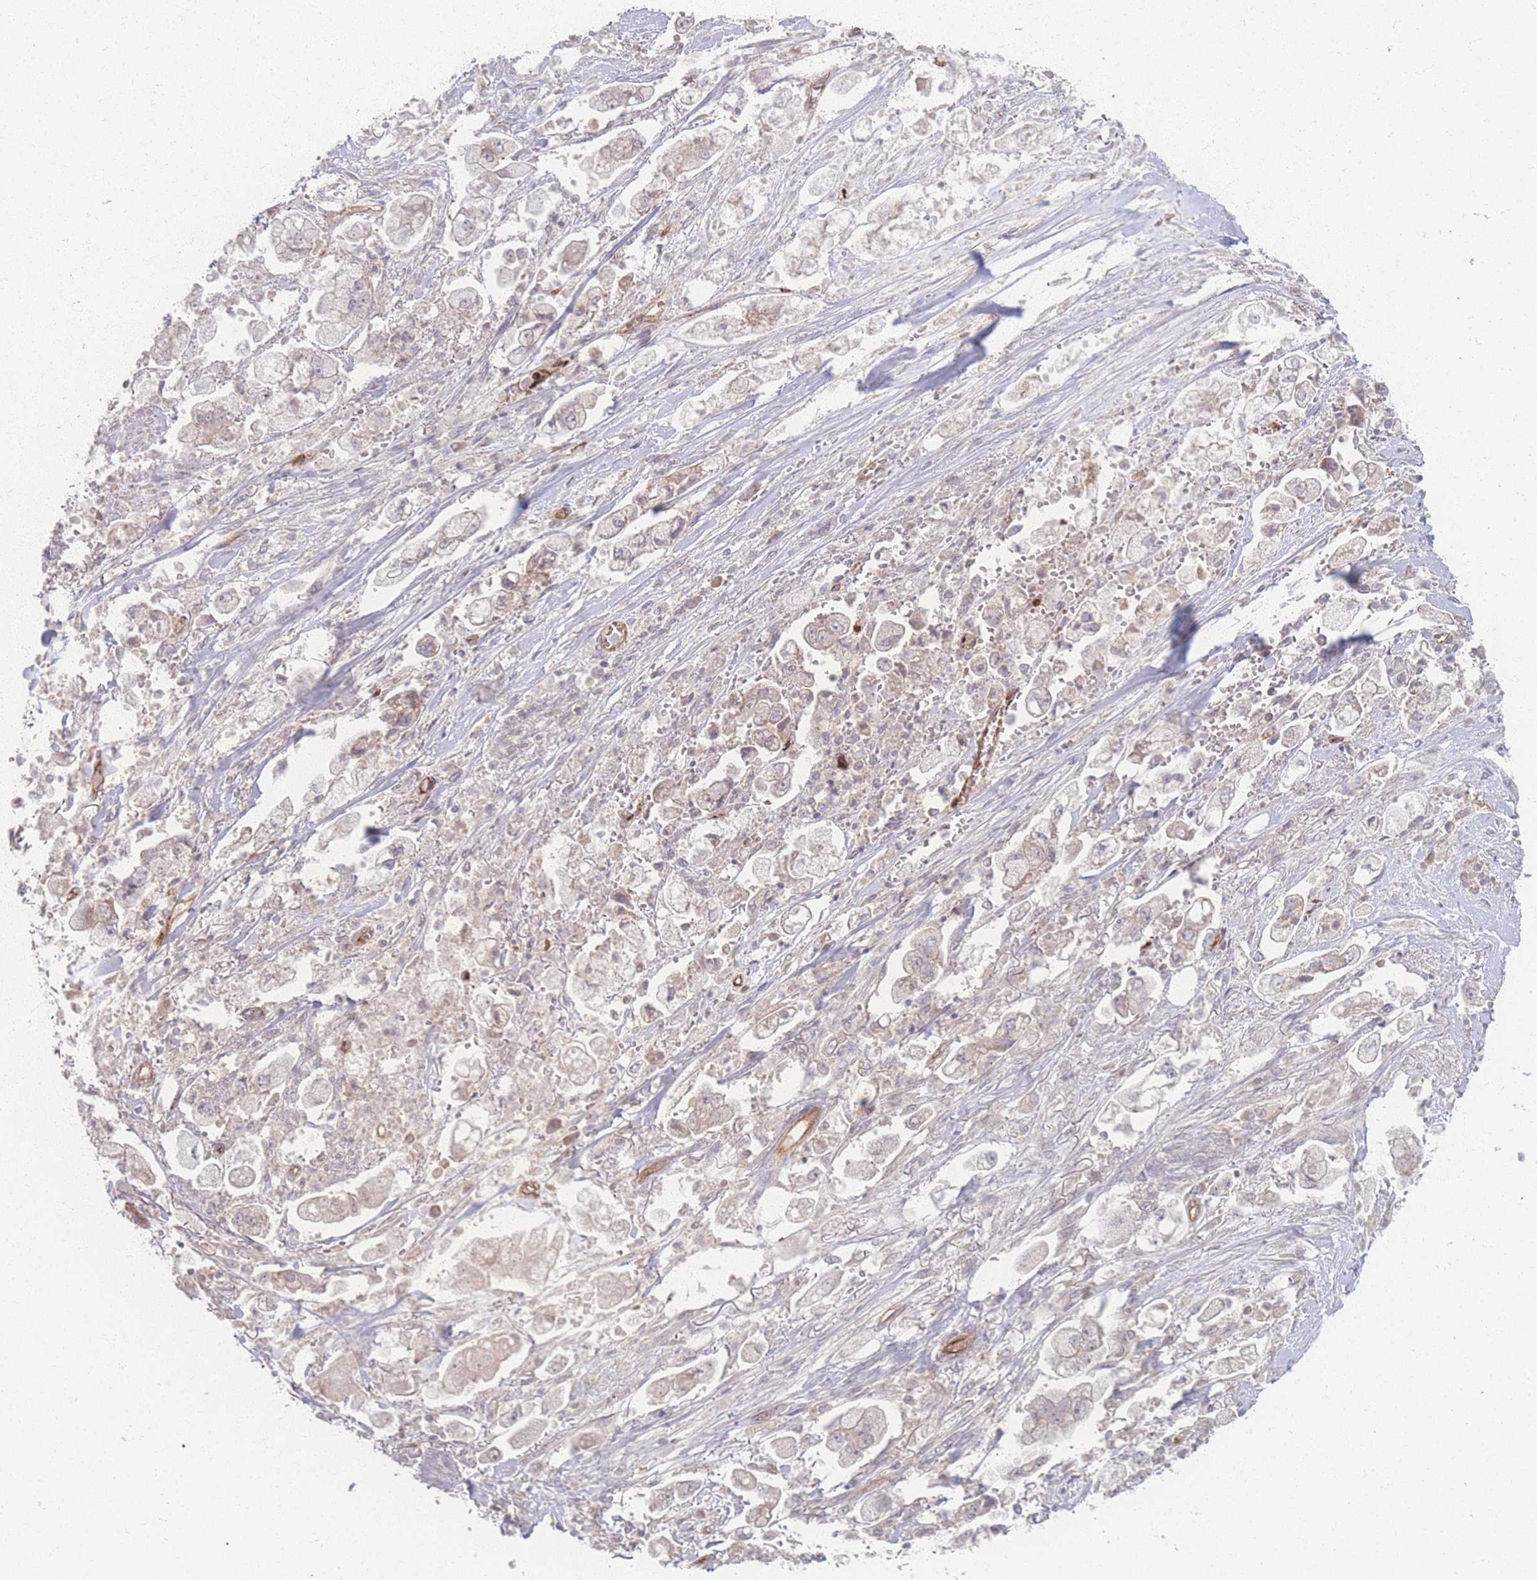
{"staining": {"intensity": "negative", "quantity": "none", "location": "none"}, "tissue": "stomach cancer", "cell_type": "Tumor cells", "image_type": "cancer", "snomed": [{"axis": "morphology", "description": "Adenocarcinoma, NOS"}, {"axis": "topography", "description": "Stomach"}], "caption": "Tumor cells are negative for protein expression in human stomach cancer (adenocarcinoma). The staining is performed using DAB brown chromogen with nuclei counter-stained in using hematoxylin.", "gene": "INSR", "patient": {"sex": "male", "age": 62}}